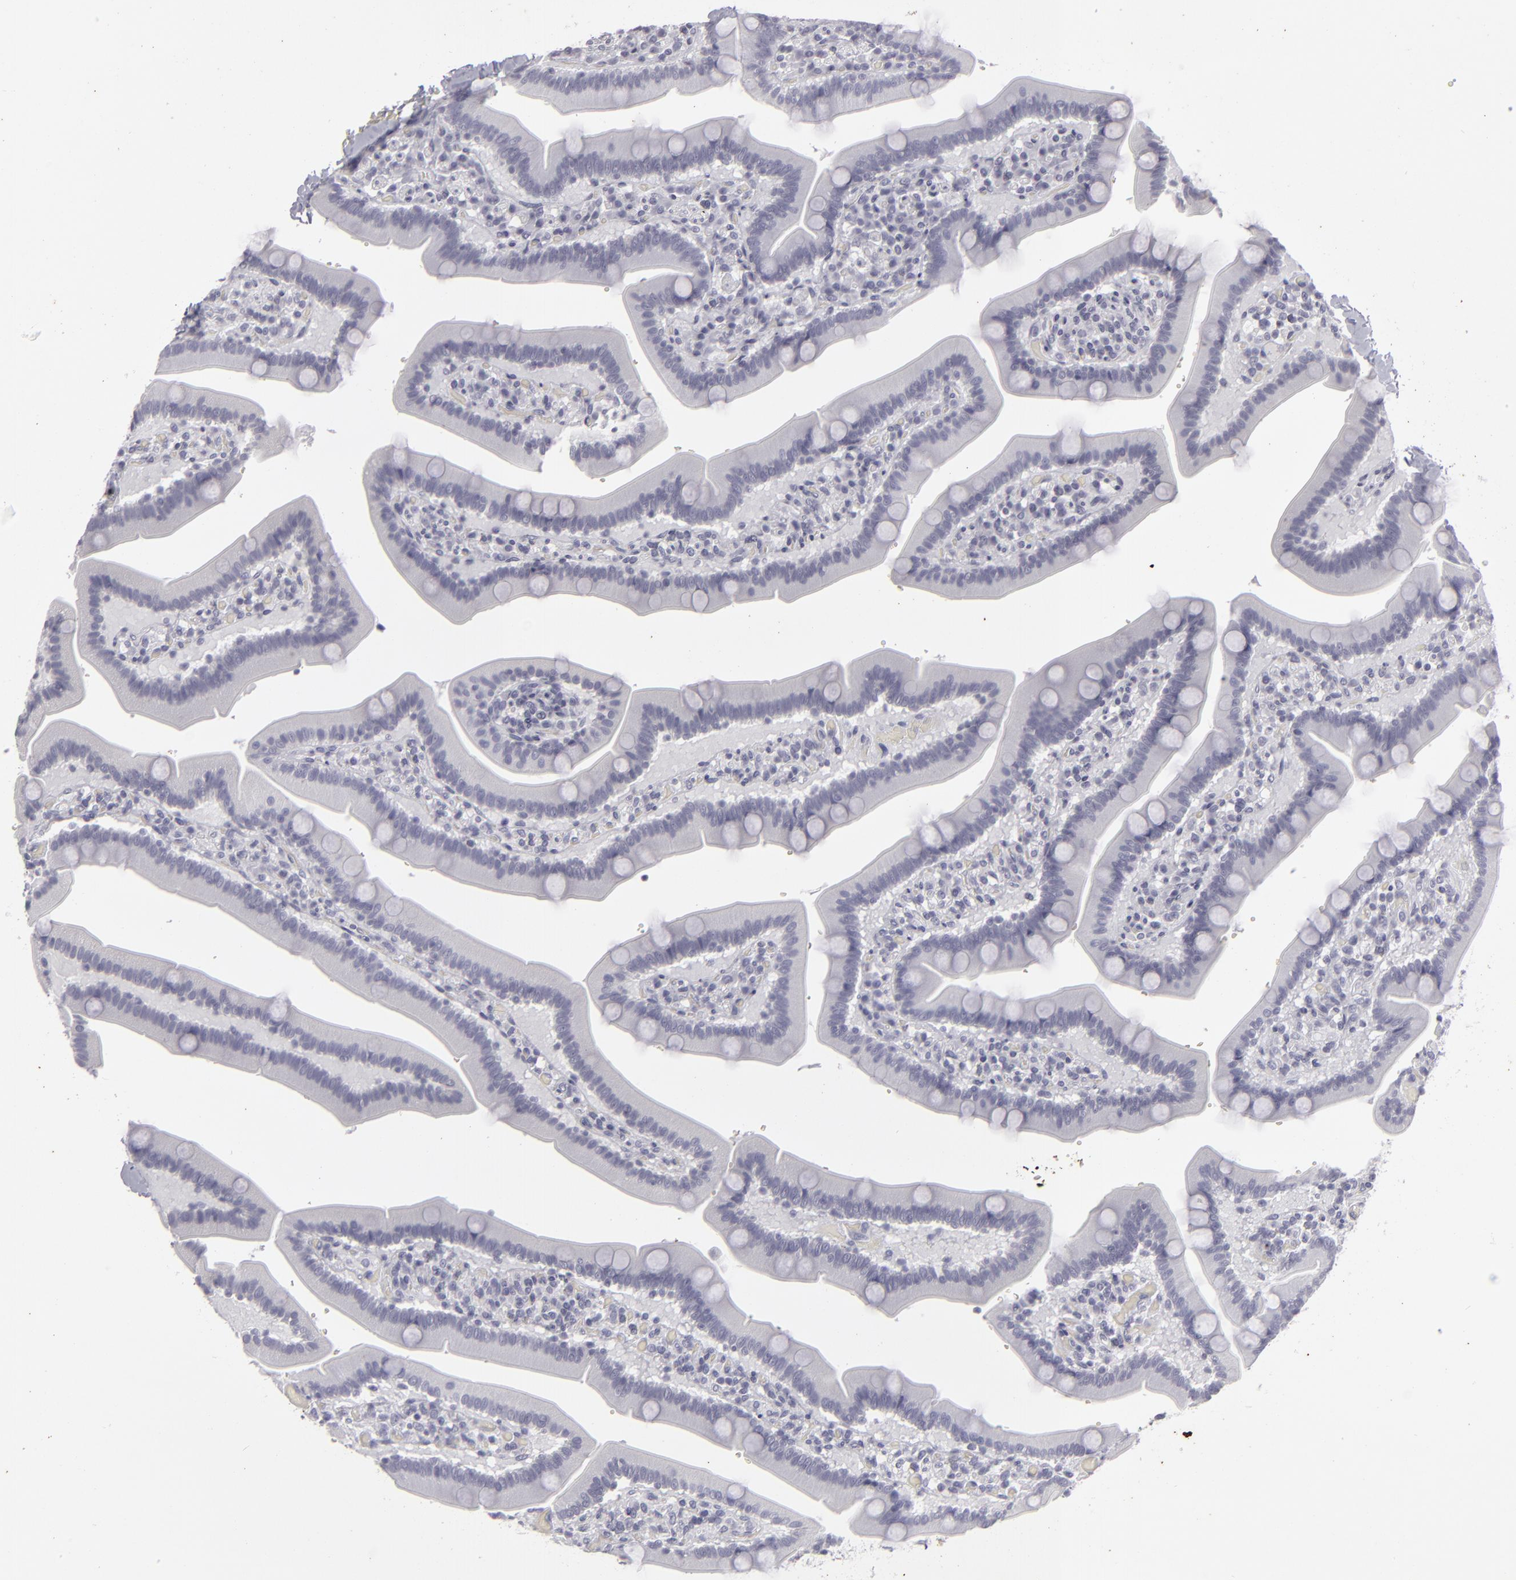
{"staining": {"intensity": "negative", "quantity": "none", "location": "none"}, "tissue": "duodenum", "cell_type": "Glandular cells", "image_type": "normal", "snomed": [{"axis": "morphology", "description": "Normal tissue, NOS"}, {"axis": "topography", "description": "Duodenum"}], "caption": "This is an immunohistochemistry (IHC) micrograph of benign human duodenum. There is no positivity in glandular cells.", "gene": "KRT1", "patient": {"sex": "male", "age": 66}}